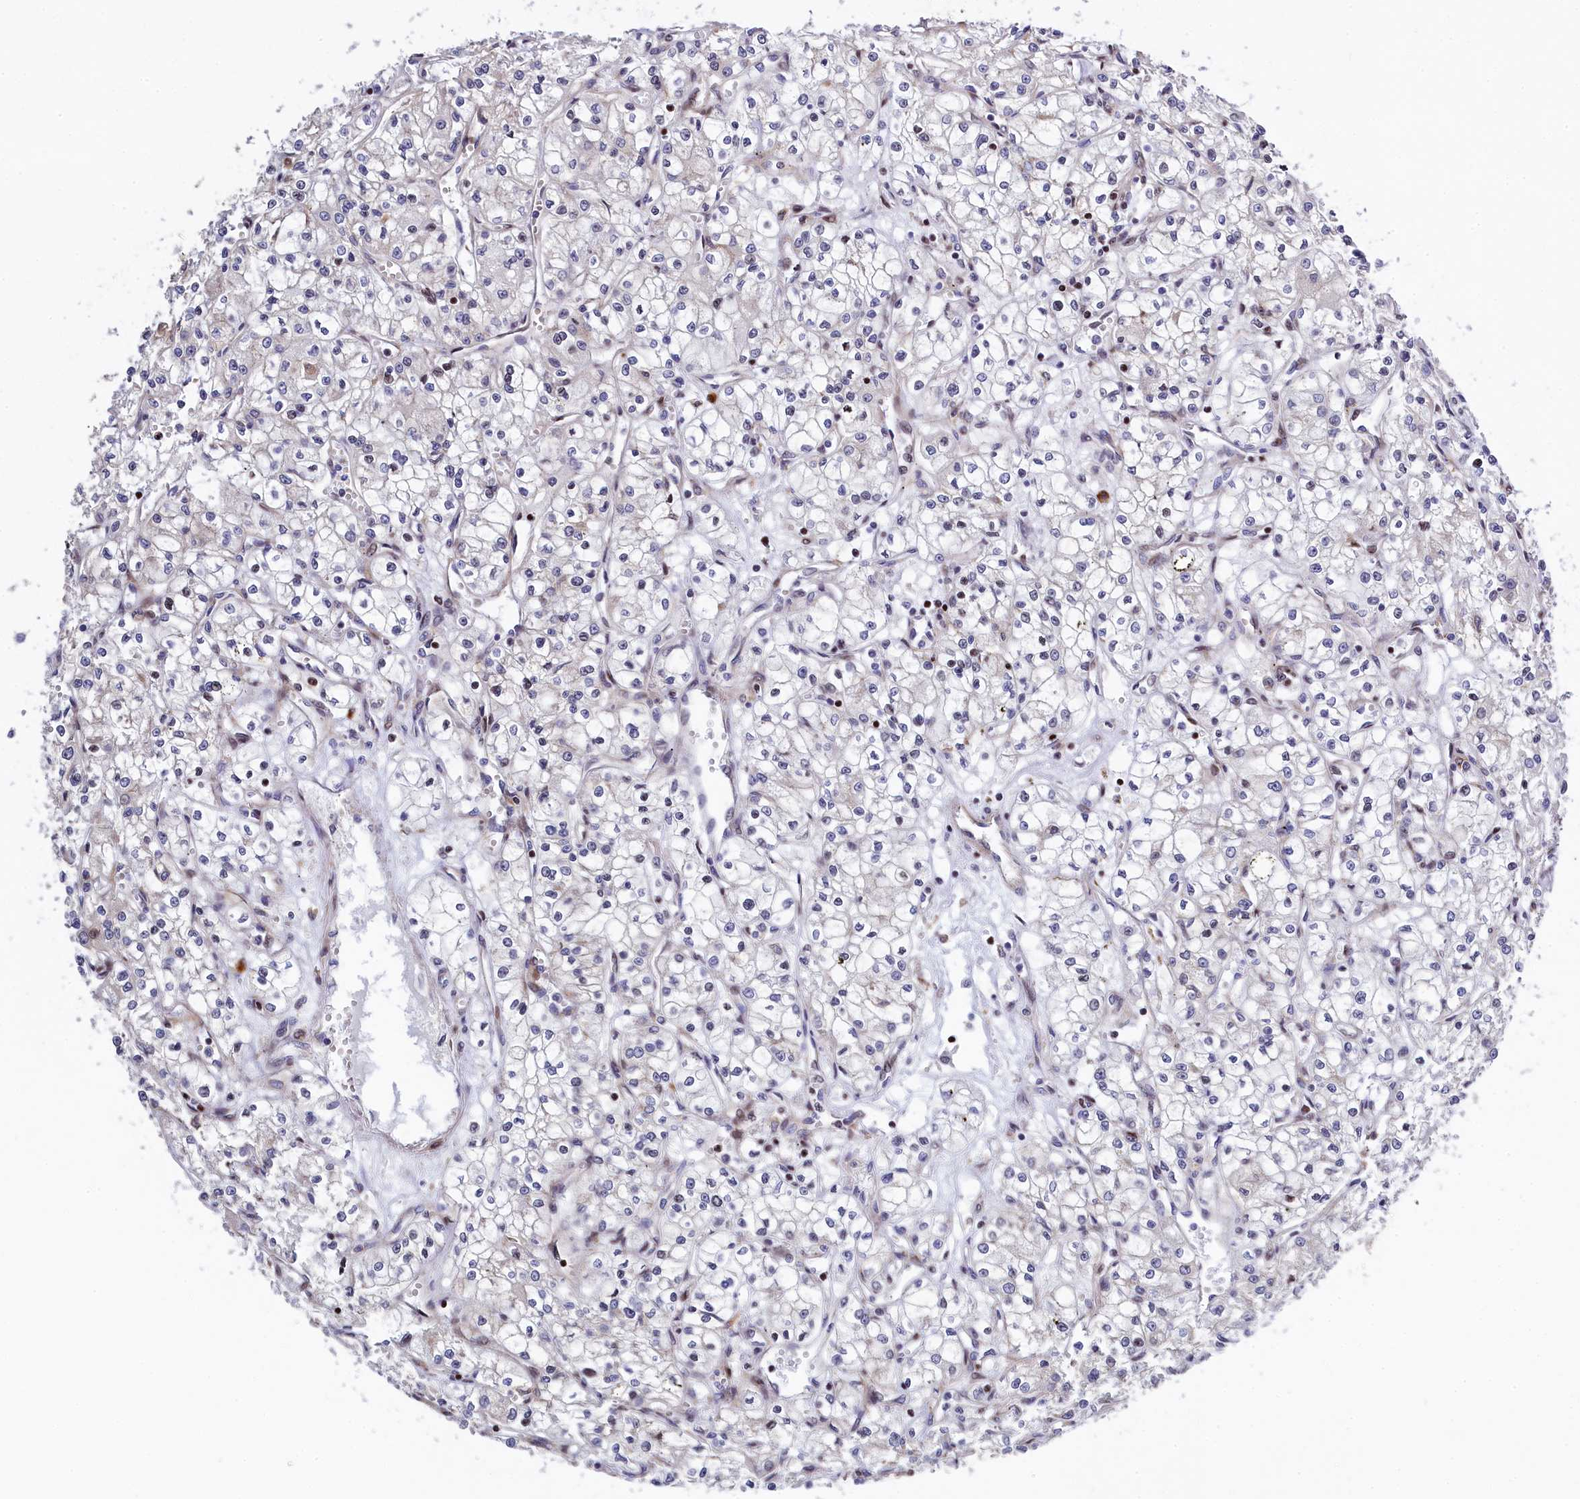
{"staining": {"intensity": "negative", "quantity": "none", "location": "none"}, "tissue": "renal cancer", "cell_type": "Tumor cells", "image_type": "cancer", "snomed": [{"axis": "morphology", "description": "Adenocarcinoma, NOS"}, {"axis": "topography", "description": "Kidney"}], "caption": "This is an immunohistochemistry image of human renal cancer. There is no staining in tumor cells.", "gene": "TGDS", "patient": {"sex": "male", "age": 59}}